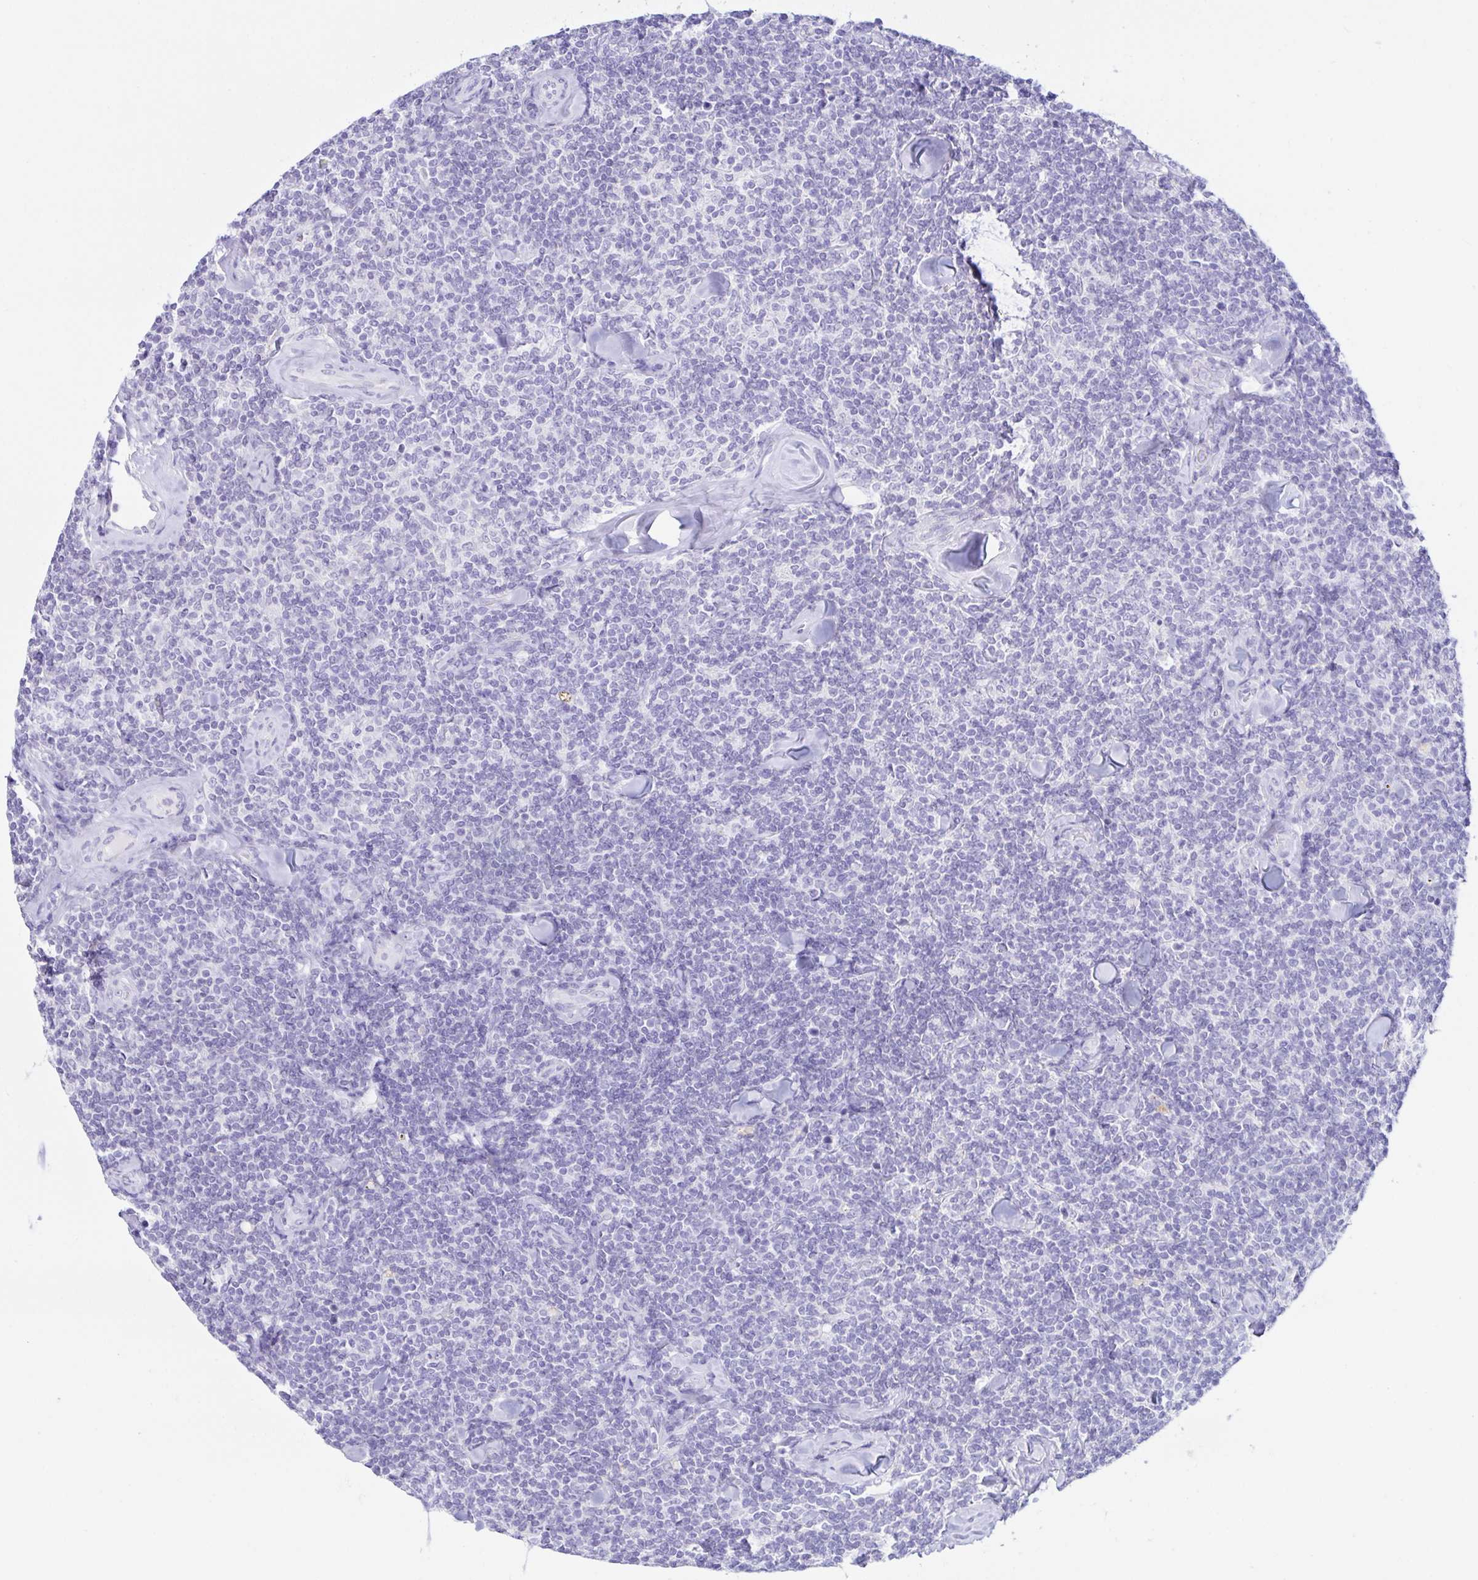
{"staining": {"intensity": "negative", "quantity": "none", "location": "none"}, "tissue": "lymphoma", "cell_type": "Tumor cells", "image_type": "cancer", "snomed": [{"axis": "morphology", "description": "Malignant lymphoma, non-Hodgkin's type, Low grade"}, {"axis": "topography", "description": "Lymph node"}], "caption": "Lymphoma was stained to show a protein in brown. There is no significant staining in tumor cells.", "gene": "PAX8", "patient": {"sex": "female", "age": 56}}